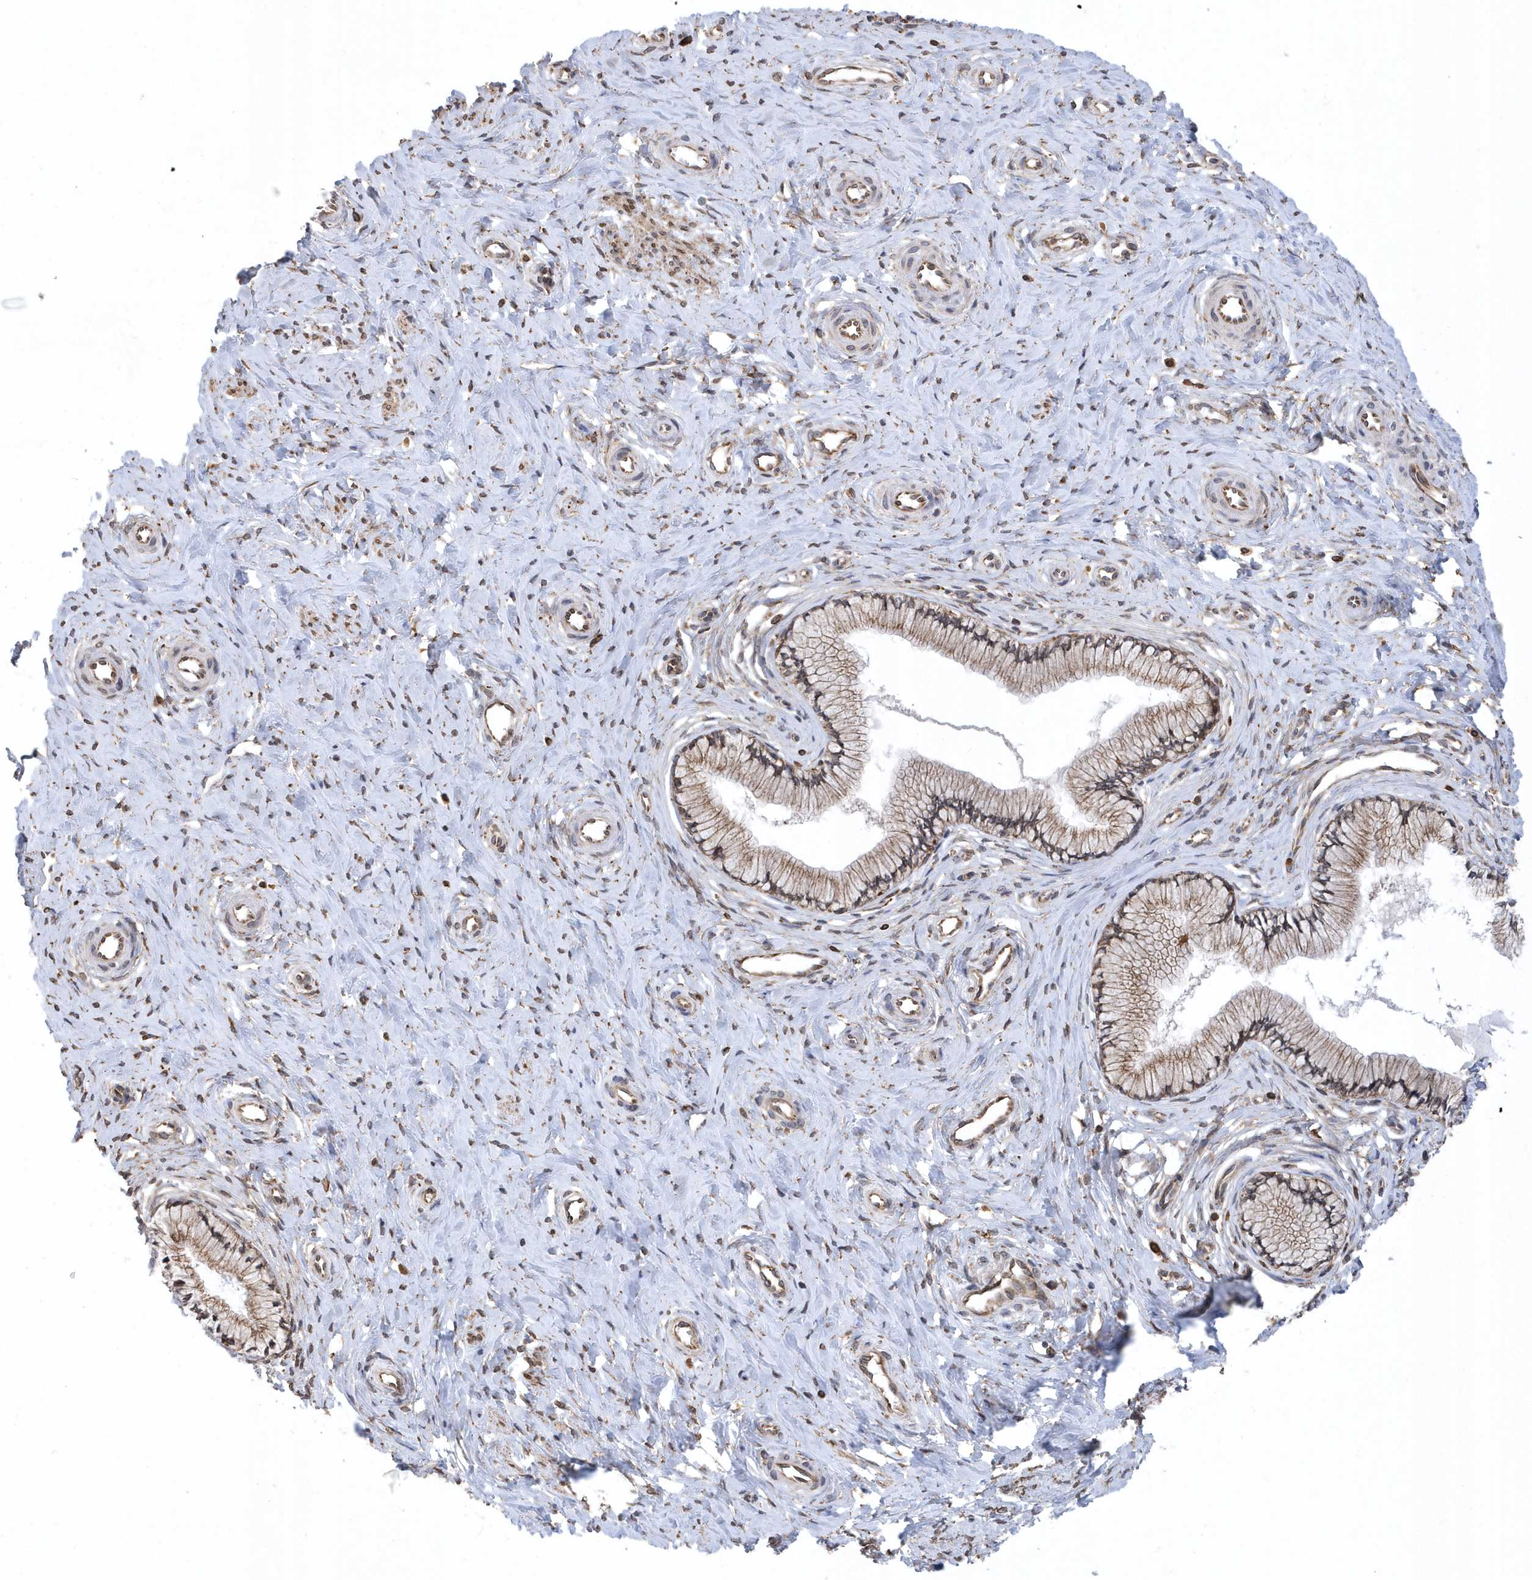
{"staining": {"intensity": "moderate", "quantity": ">75%", "location": "cytoplasmic/membranous"}, "tissue": "cervix", "cell_type": "Glandular cells", "image_type": "normal", "snomed": [{"axis": "morphology", "description": "Normal tissue, NOS"}, {"axis": "topography", "description": "Cervix"}], "caption": "Cervix stained for a protein (brown) shows moderate cytoplasmic/membranous positive expression in about >75% of glandular cells.", "gene": "VAMP7", "patient": {"sex": "female", "age": 36}}